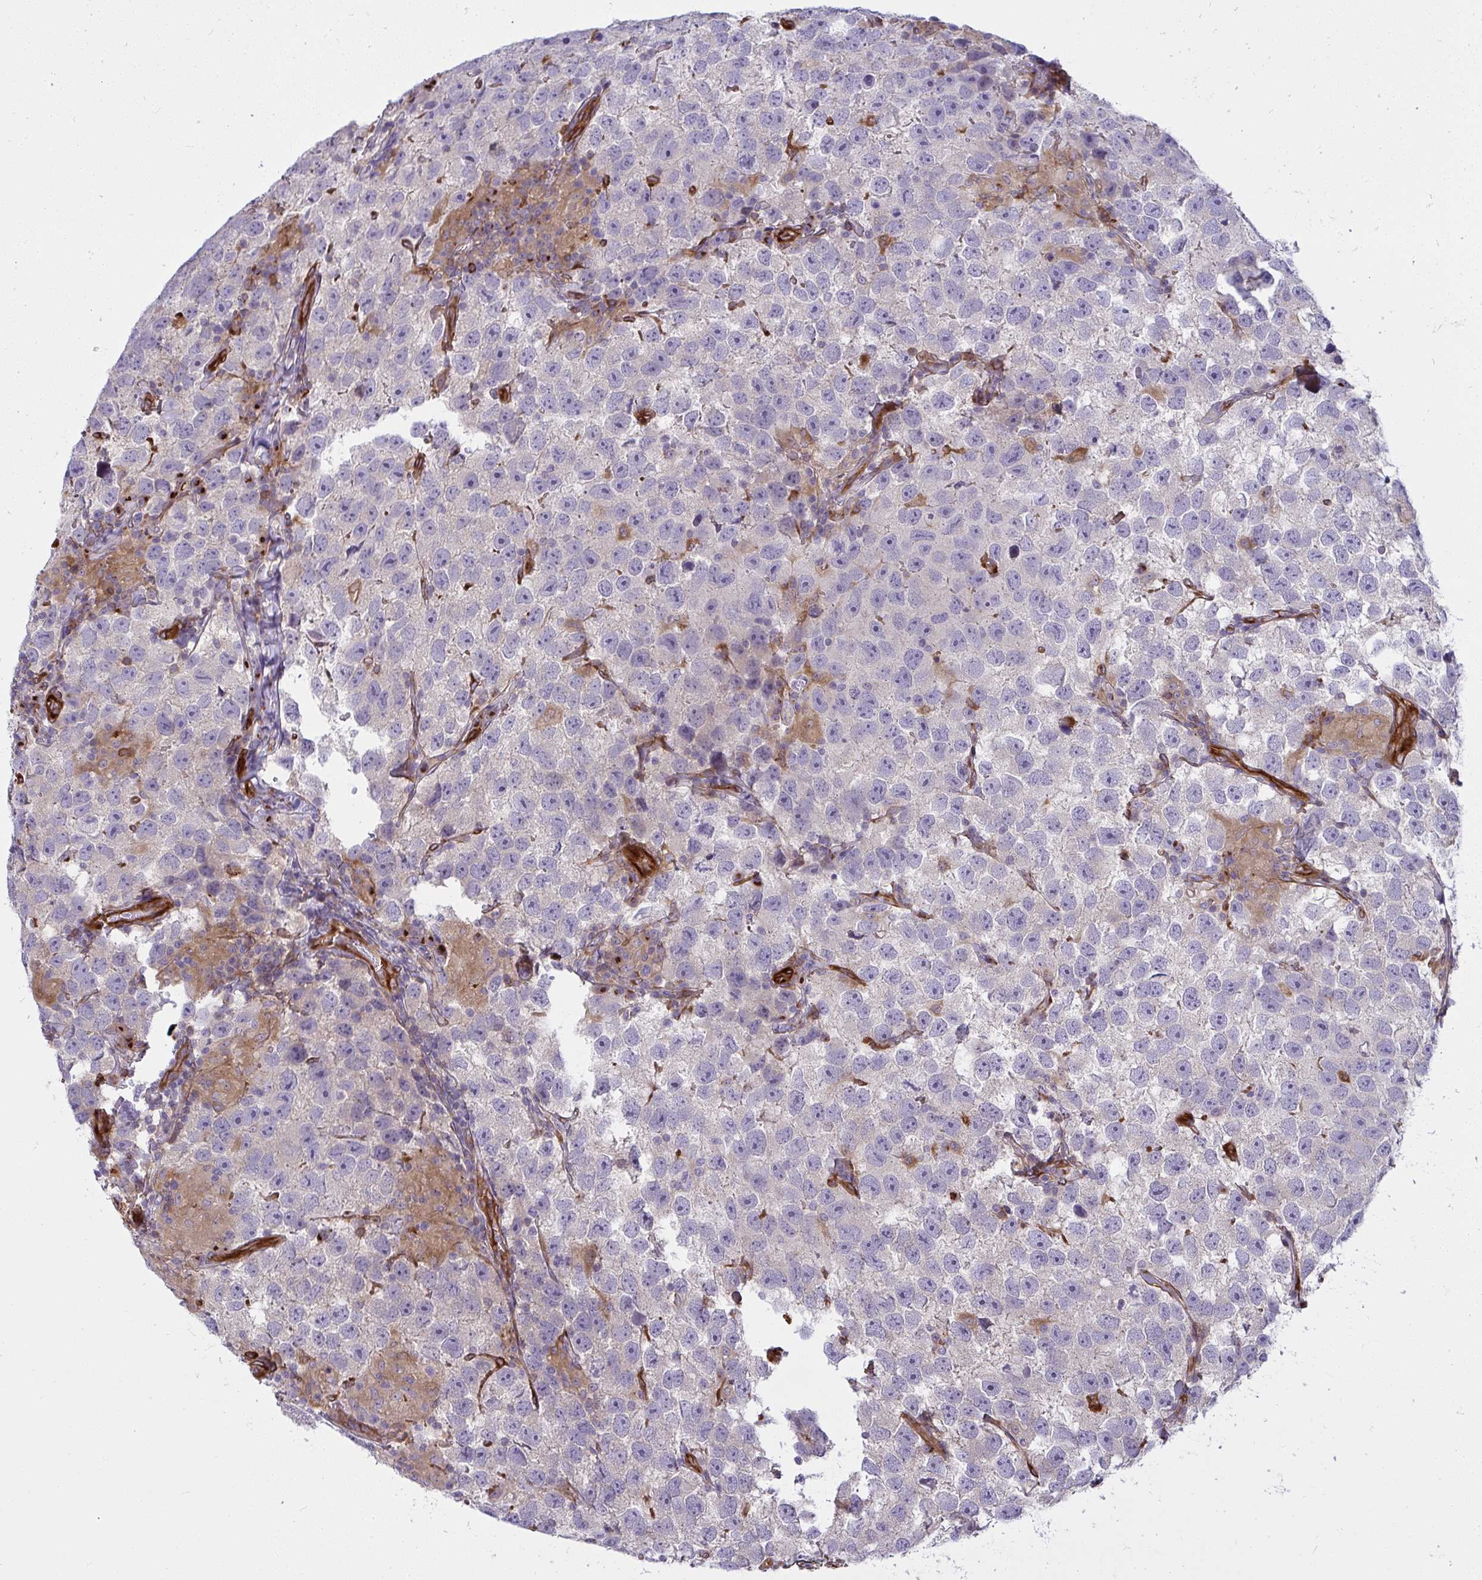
{"staining": {"intensity": "negative", "quantity": "none", "location": "none"}, "tissue": "testis cancer", "cell_type": "Tumor cells", "image_type": "cancer", "snomed": [{"axis": "morphology", "description": "Seminoma, NOS"}, {"axis": "topography", "description": "Testis"}], "caption": "High power microscopy histopathology image of an immunohistochemistry (IHC) photomicrograph of testis cancer (seminoma), revealing no significant staining in tumor cells.", "gene": "IFIT3", "patient": {"sex": "male", "age": 26}}